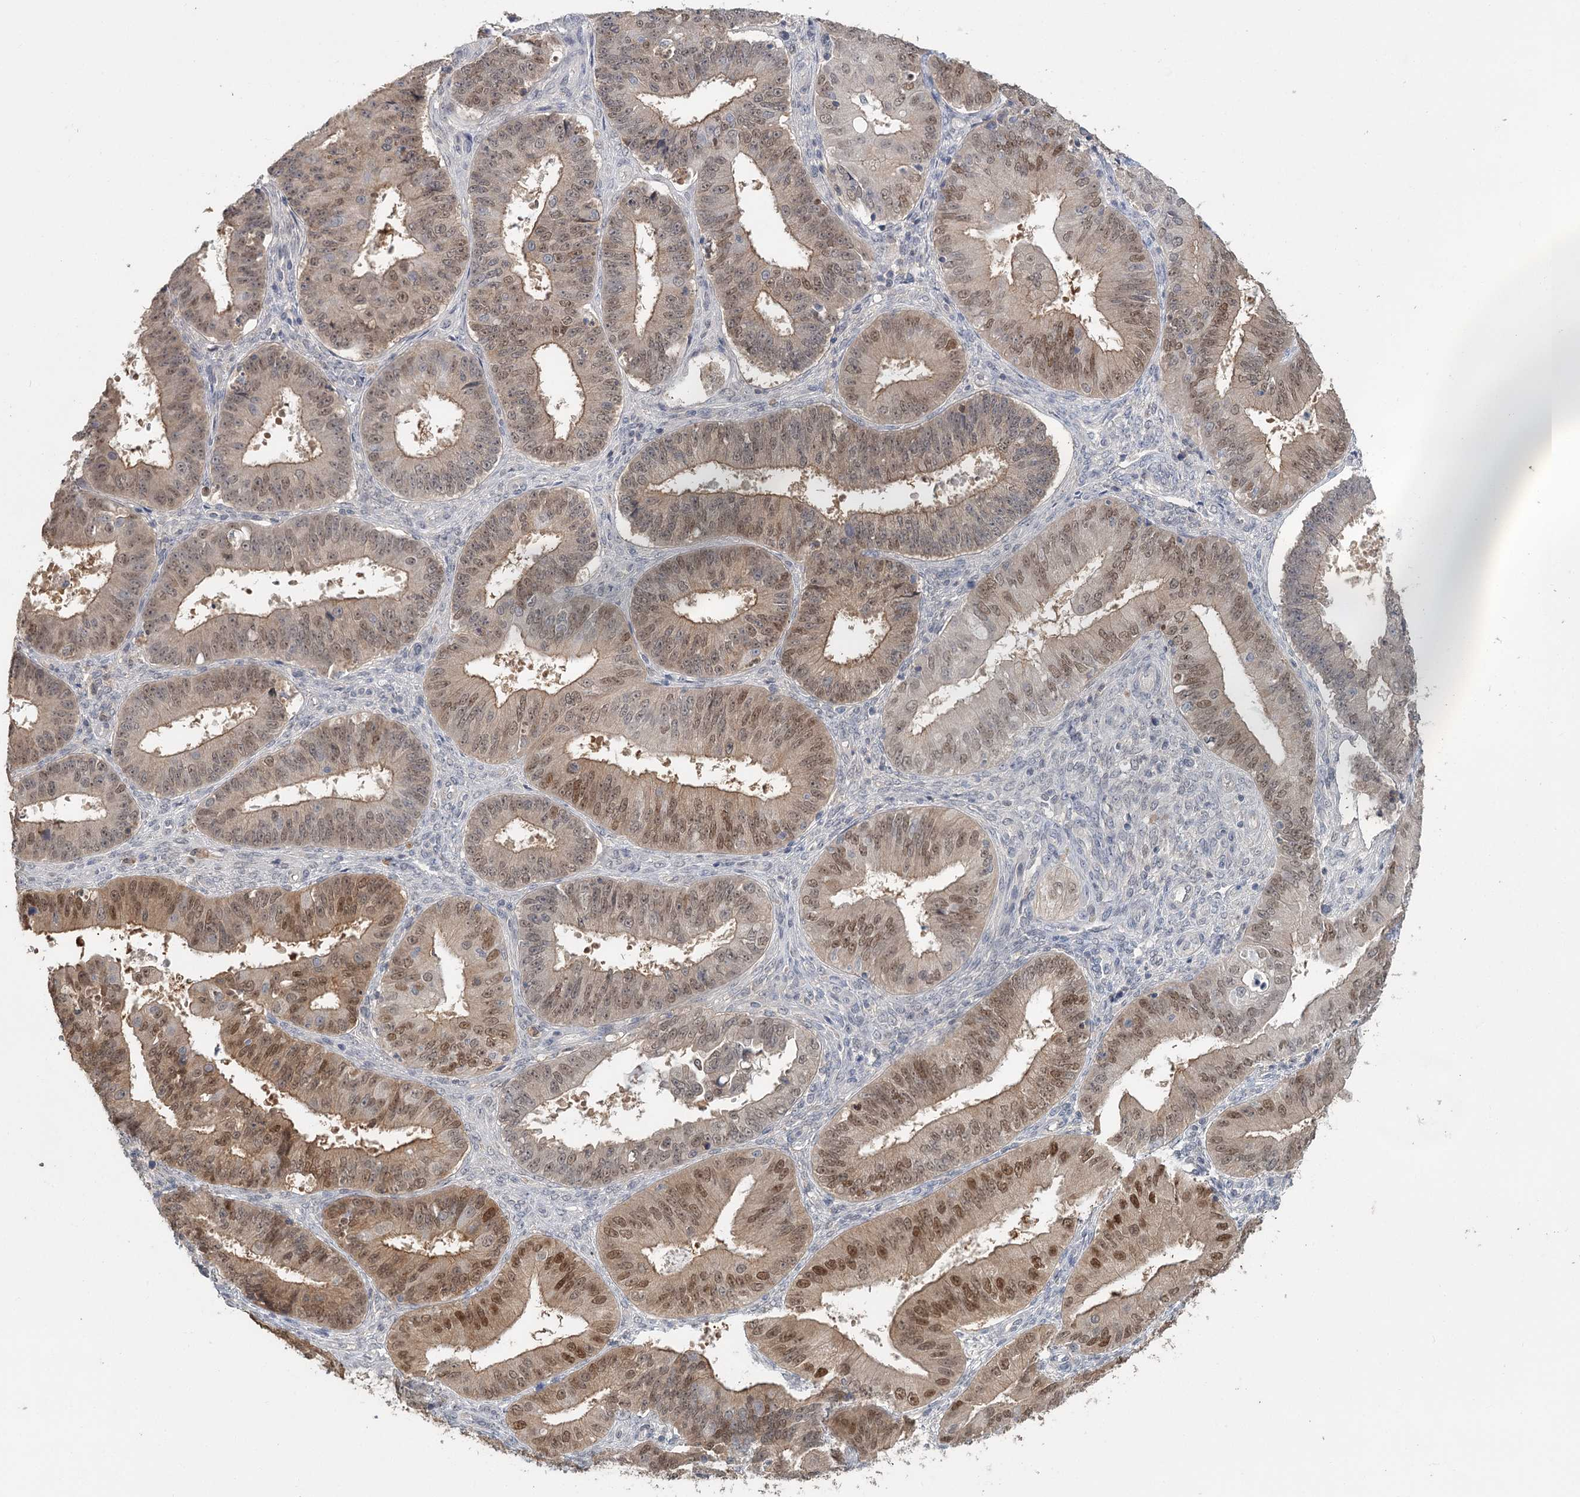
{"staining": {"intensity": "moderate", "quantity": ">75%", "location": "cytoplasmic/membranous,nuclear"}, "tissue": "ovarian cancer", "cell_type": "Tumor cells", "image_type": "cancer", "snomed": [{"axis": "morphology", "description": "Carcinoma, endometroid"}, {"axis": "topography", "description": "Appendix"}, {"axis": "topography", "description": "Ovary"}], "caption": "This is an image of IHC staining of ovarian cancer (endometroid carcinoma), which shows moderate expression in the cytoplasmic/membranous and nuclear of tumor cells.", "gene": "ADK", "patient": {"sex": "female", "age": 42}}